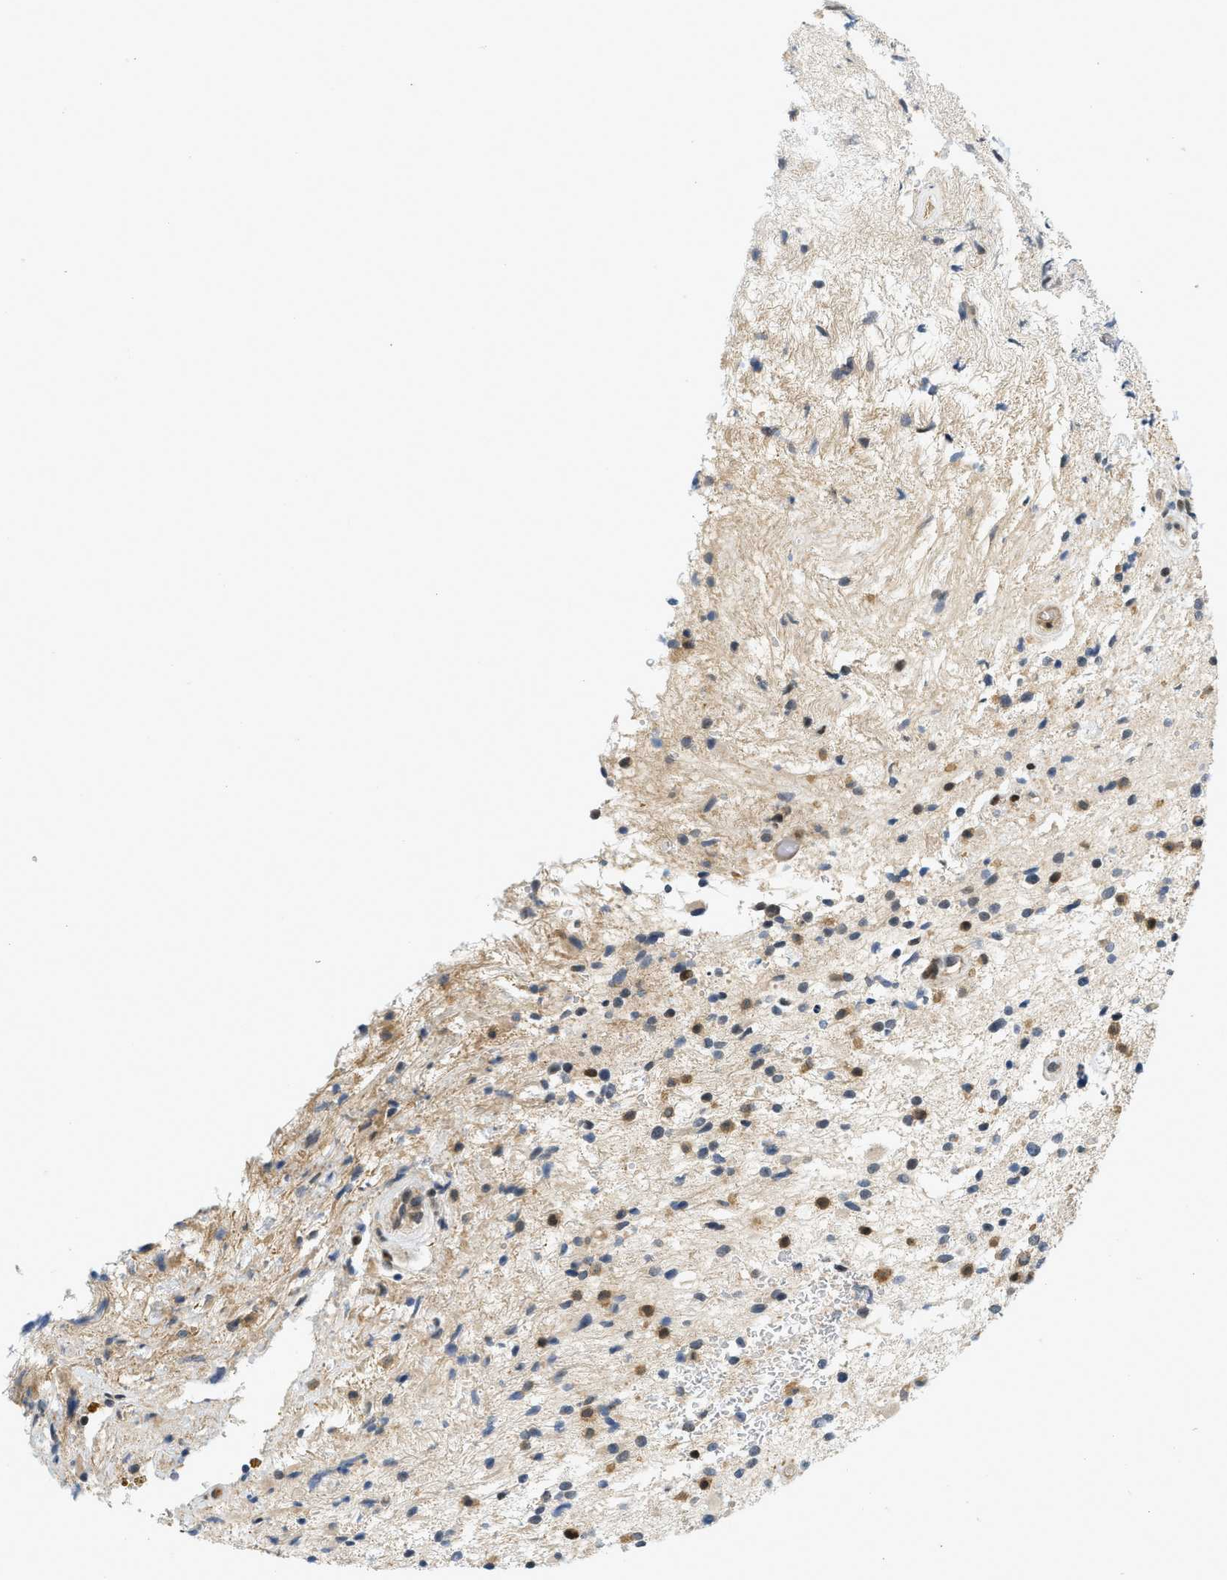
{"staining": {"intensity": "moderate", "quantity": "<25%", "location": "cytoplasmic/membranous,nuclear"}, "tissue": "glioma", "cell_type": "Tumor cells", "image_type": "cancer", "snomed": [{"axis": "morphology", "description": "Glioma, malignant, High grade"}, {"axis": "topography", "description": "Brain"}], "caption": "There is low levels of moderate cytoplasmic/membranous and nuclear staining in tumor cells of malignant high-grade glioma, as demonstrated by immunohistochemical staining (brown color).", "gene": "KMT2A", "patient": {"sex": "male", "age": 33}}